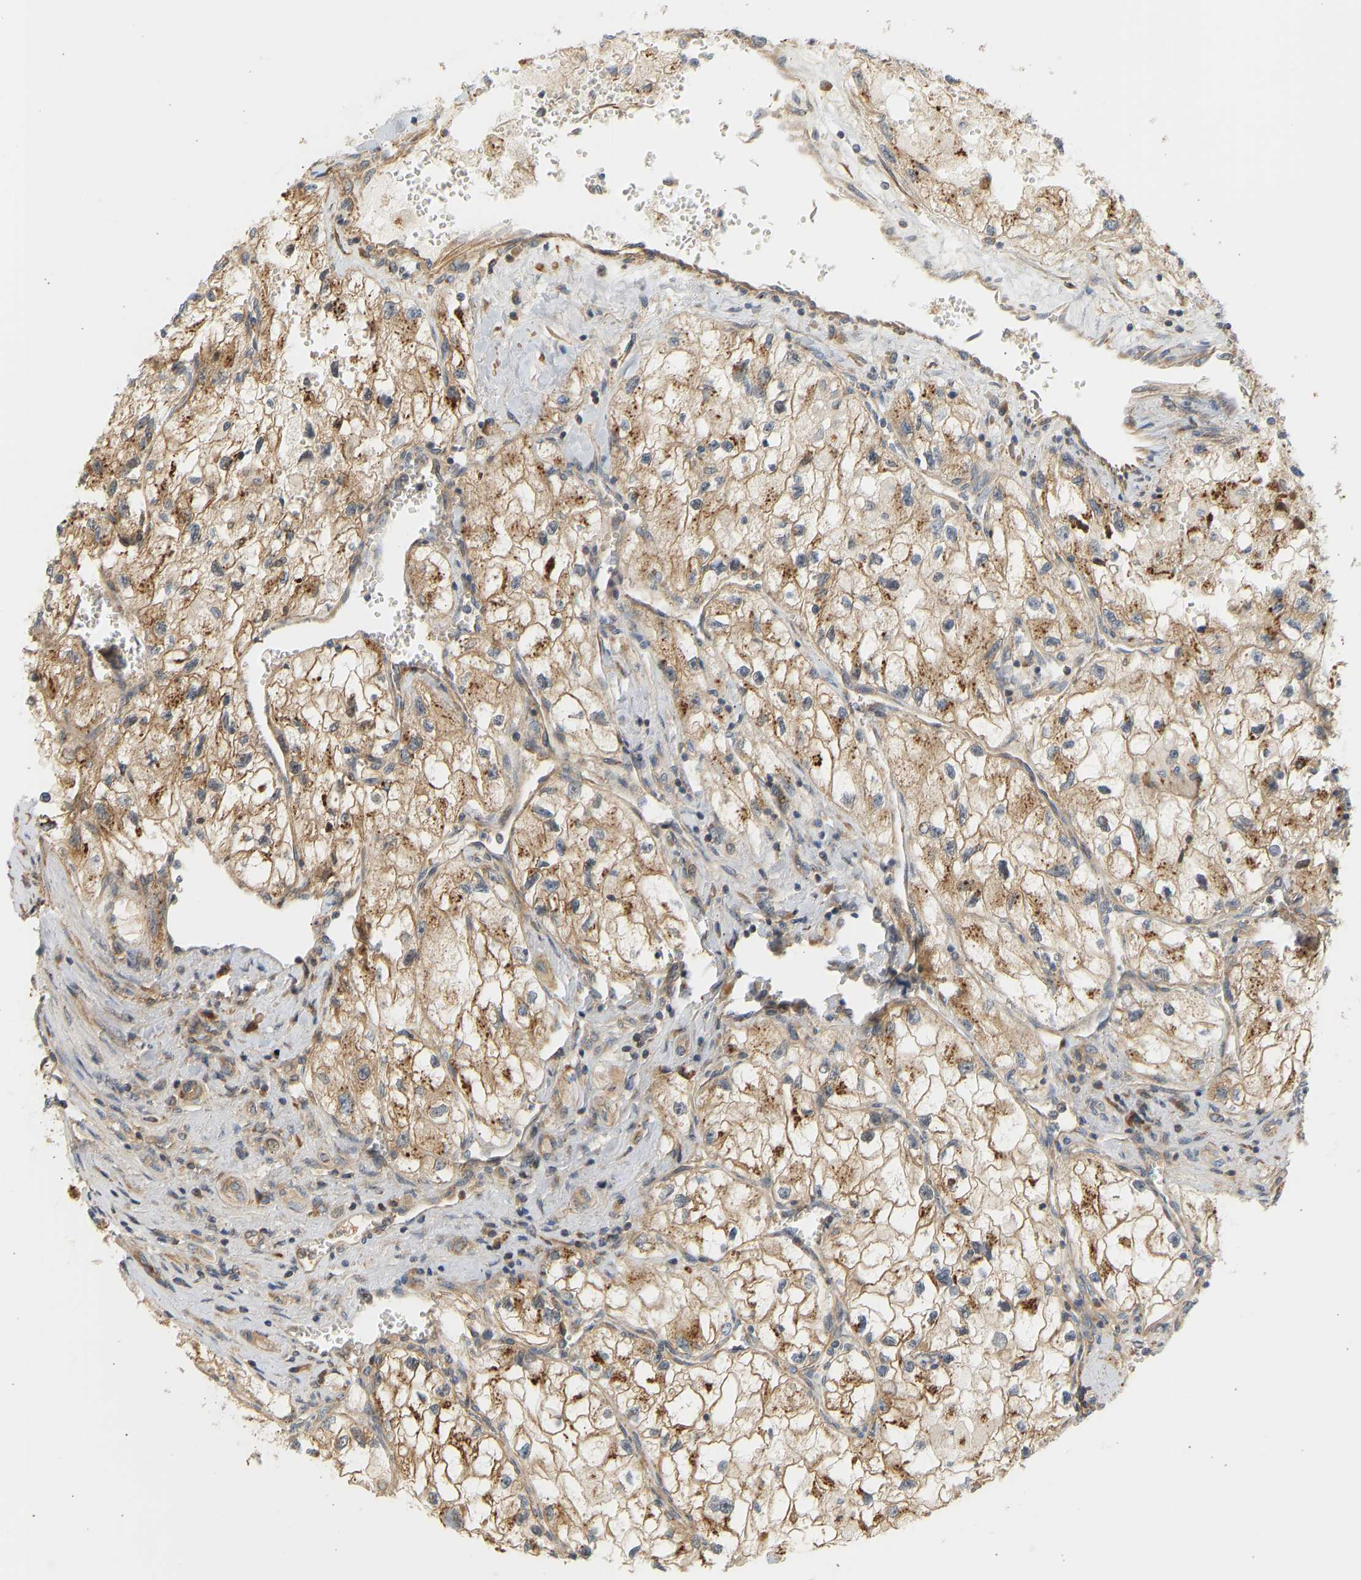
{"staining": {"intensity": "moderate", "quantity": ">75%", "location": "cytoplasmic/membranous"}, "tissue": "renal cancer", "cell_type": "Tumor cells", "image_type": "cancer", "snomed": [{"axis": "morphology", "description": "Adenocarcinoma, NOS"}, {"axis": "topography", "description": "Kidney"}], "caption": "Immunohistochemical staining of renal cancer (adenocarcinoma) shows moderate cytoplasmic/membranous protein staining in about >75% of tumor cells.", "gene": "CEP57", "patient": {"sex": "female", "age": 70}}